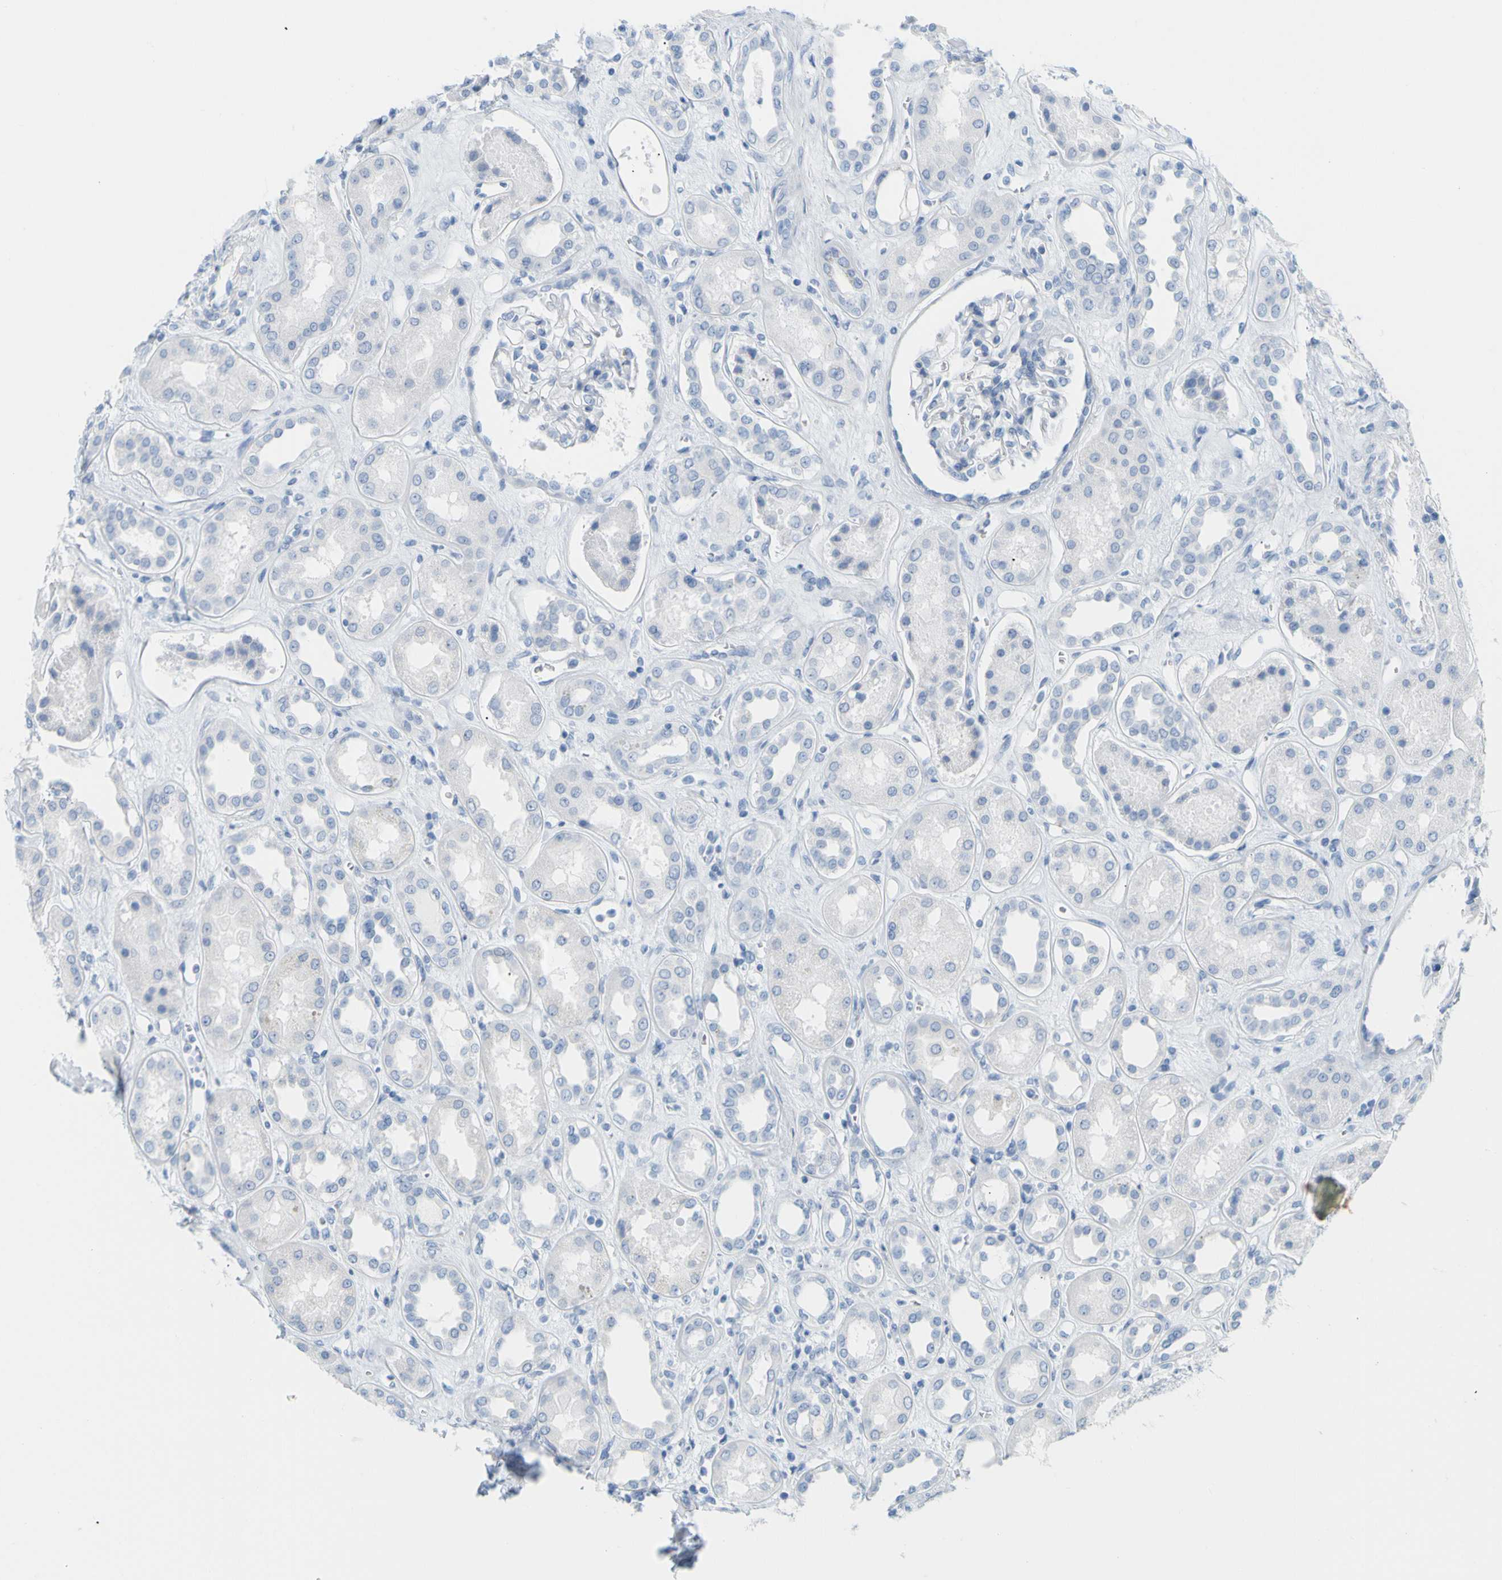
{"staining": {"intensity": "negative", "quantity": "none", "location": "none"}, "tissue": "kidney", "cell_type": "Cells in glomeruli", "image_type": "normal", "snomed": [{"axis": "morphology", "description": "Normal tissue, NOS"}, {"axis": "topography", "description": "Kidney"}], "caption": "Photomicrograph shows no significant protein positivity in cells in glomeruli of unremarkable kidney.", "gene": "OPN1SW", "patient": {"sex": "male", "age": 59}}